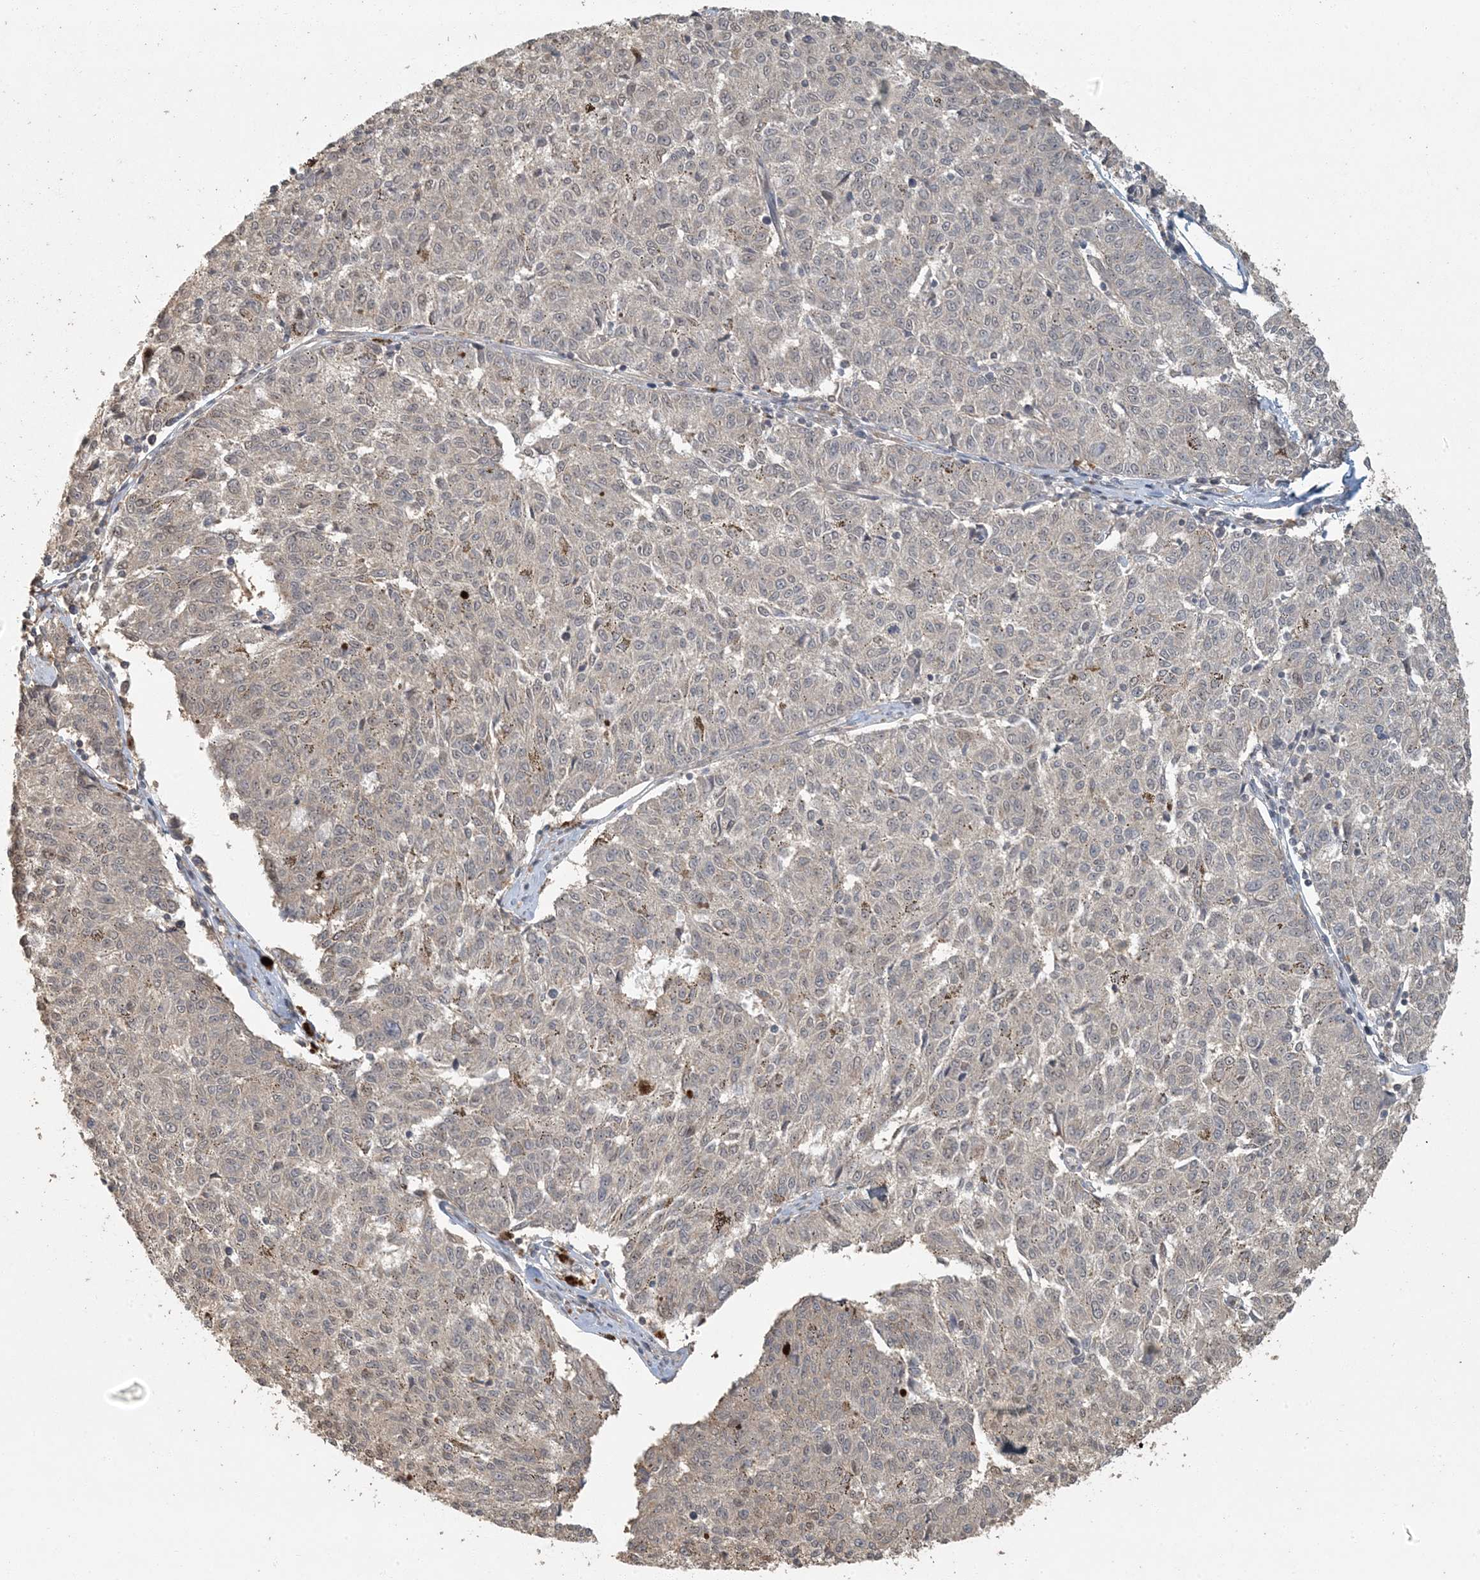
{"staining": {"intensity": "negative", "quantity": "none", "location": "none"}, "tissue": "melanoma", "cell_type": "Tumor cells", "image_type": "cancer", "snomed": [{"axis": "morphology", "description": "Malignant melanoma, NOS"}, {"axis": "topography", "description": "Skin"}], "caption": "Tumor cells are negative for protein expression in human malignant melanoma. The staining was performed using DAB (3,3'-diaminobenzidine) to visualize the protein expression in brown, while the nuclei were stained in blue with hematoxylin (Magnification: 20x).", "gene": "AK9", "patient": {"sex": "female", "age": 72}}